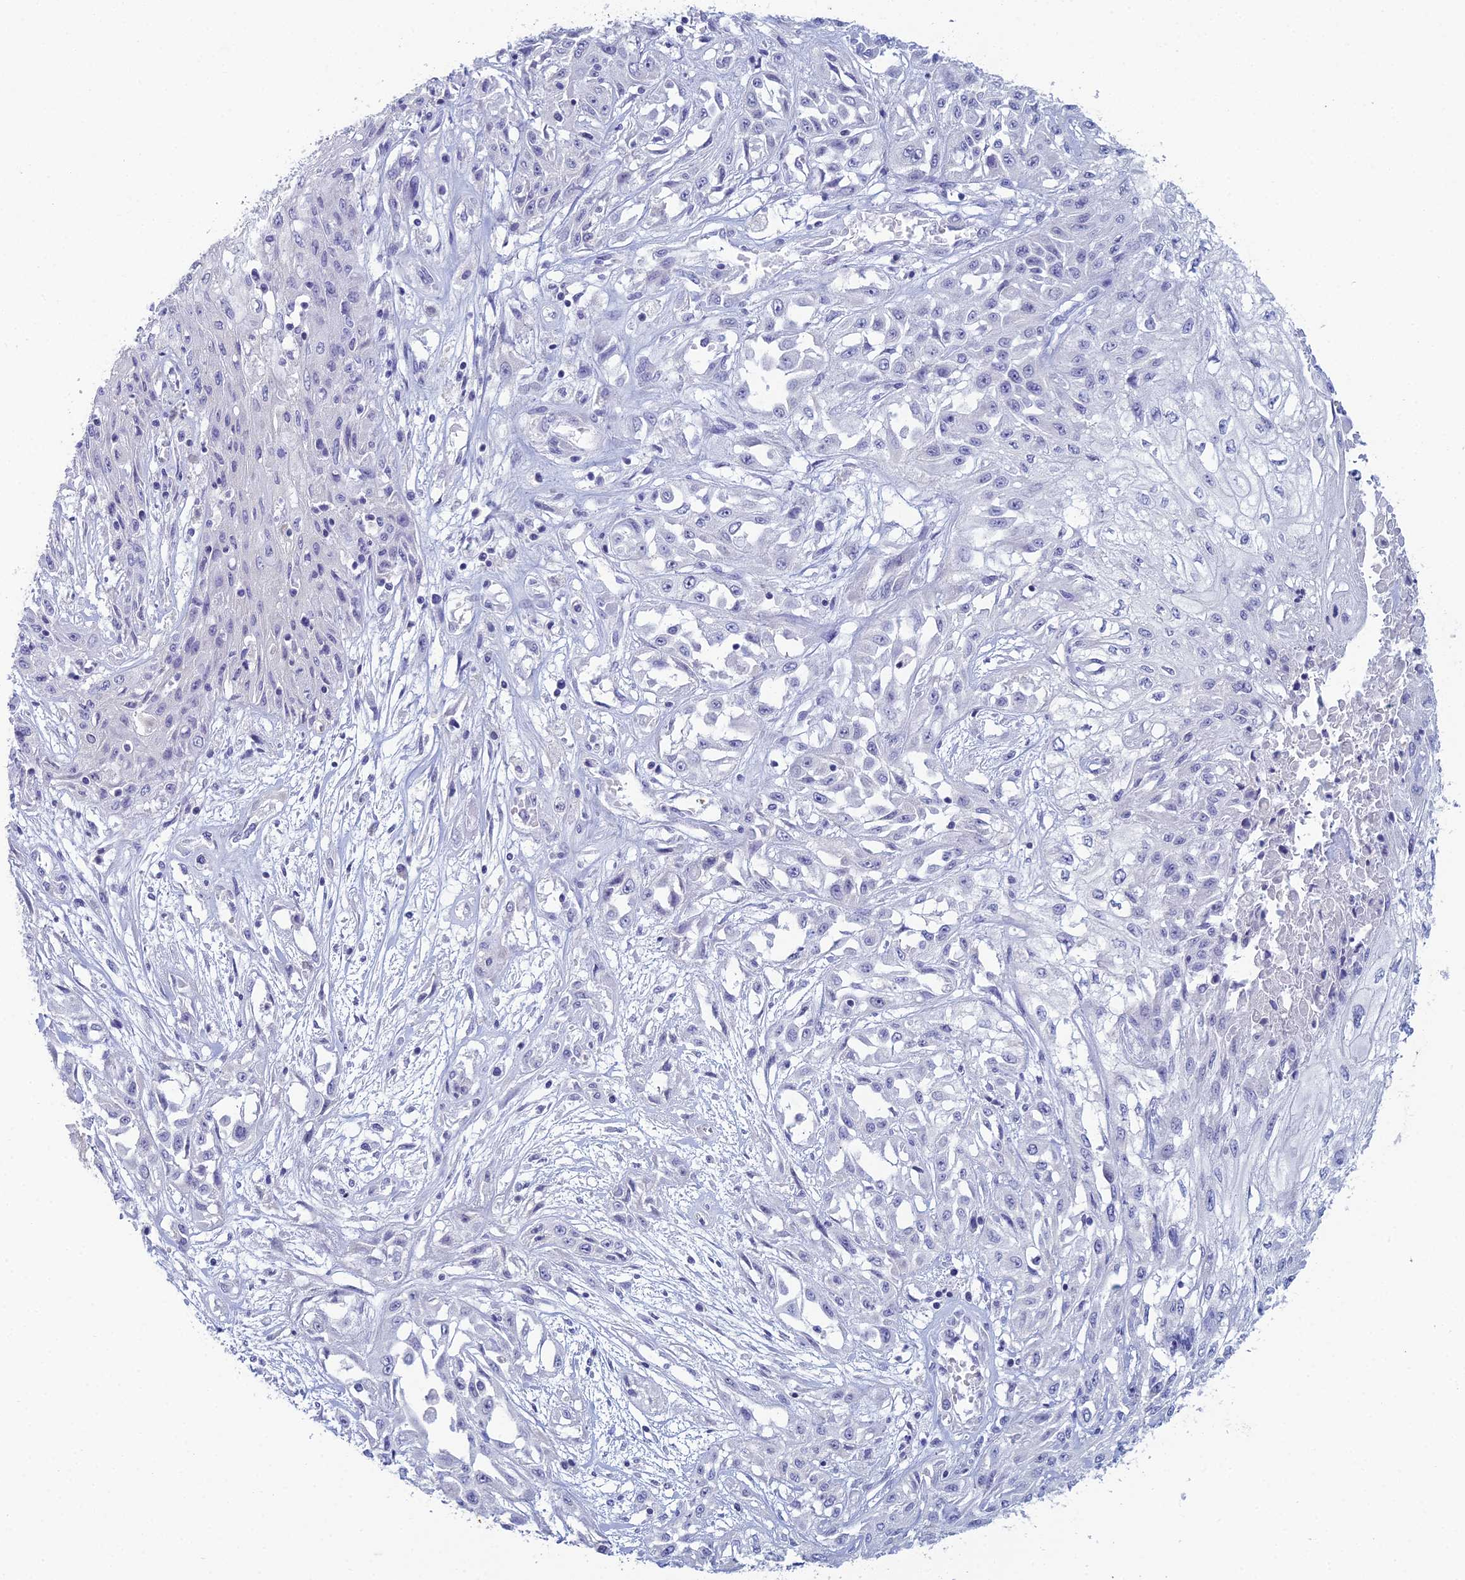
{"staining": {"intensity": "negative", "quantity": "none", "location": "none"}, "tissue": "skin cancer", "cell_type": "Tumor cells", "image_type": "cancer", "snomed": [{"axis": "morphology", "description": "Squamous cell carcinoma, NOS"}, {"axis": "morphology", "description": "Squamous cell carcinoma, metastatic, NOS"}, {"axis": "topography", "description": "Skin"}, {"axis": "topography", "description": "Lymph node"}], "caption": "This is a image of immunohistochemistry staining of skin squamous cell carcinoma, which shows no expression in tumor cells.", "gene": "MUC13", "patient": {"sex": "male", "age": 75}}